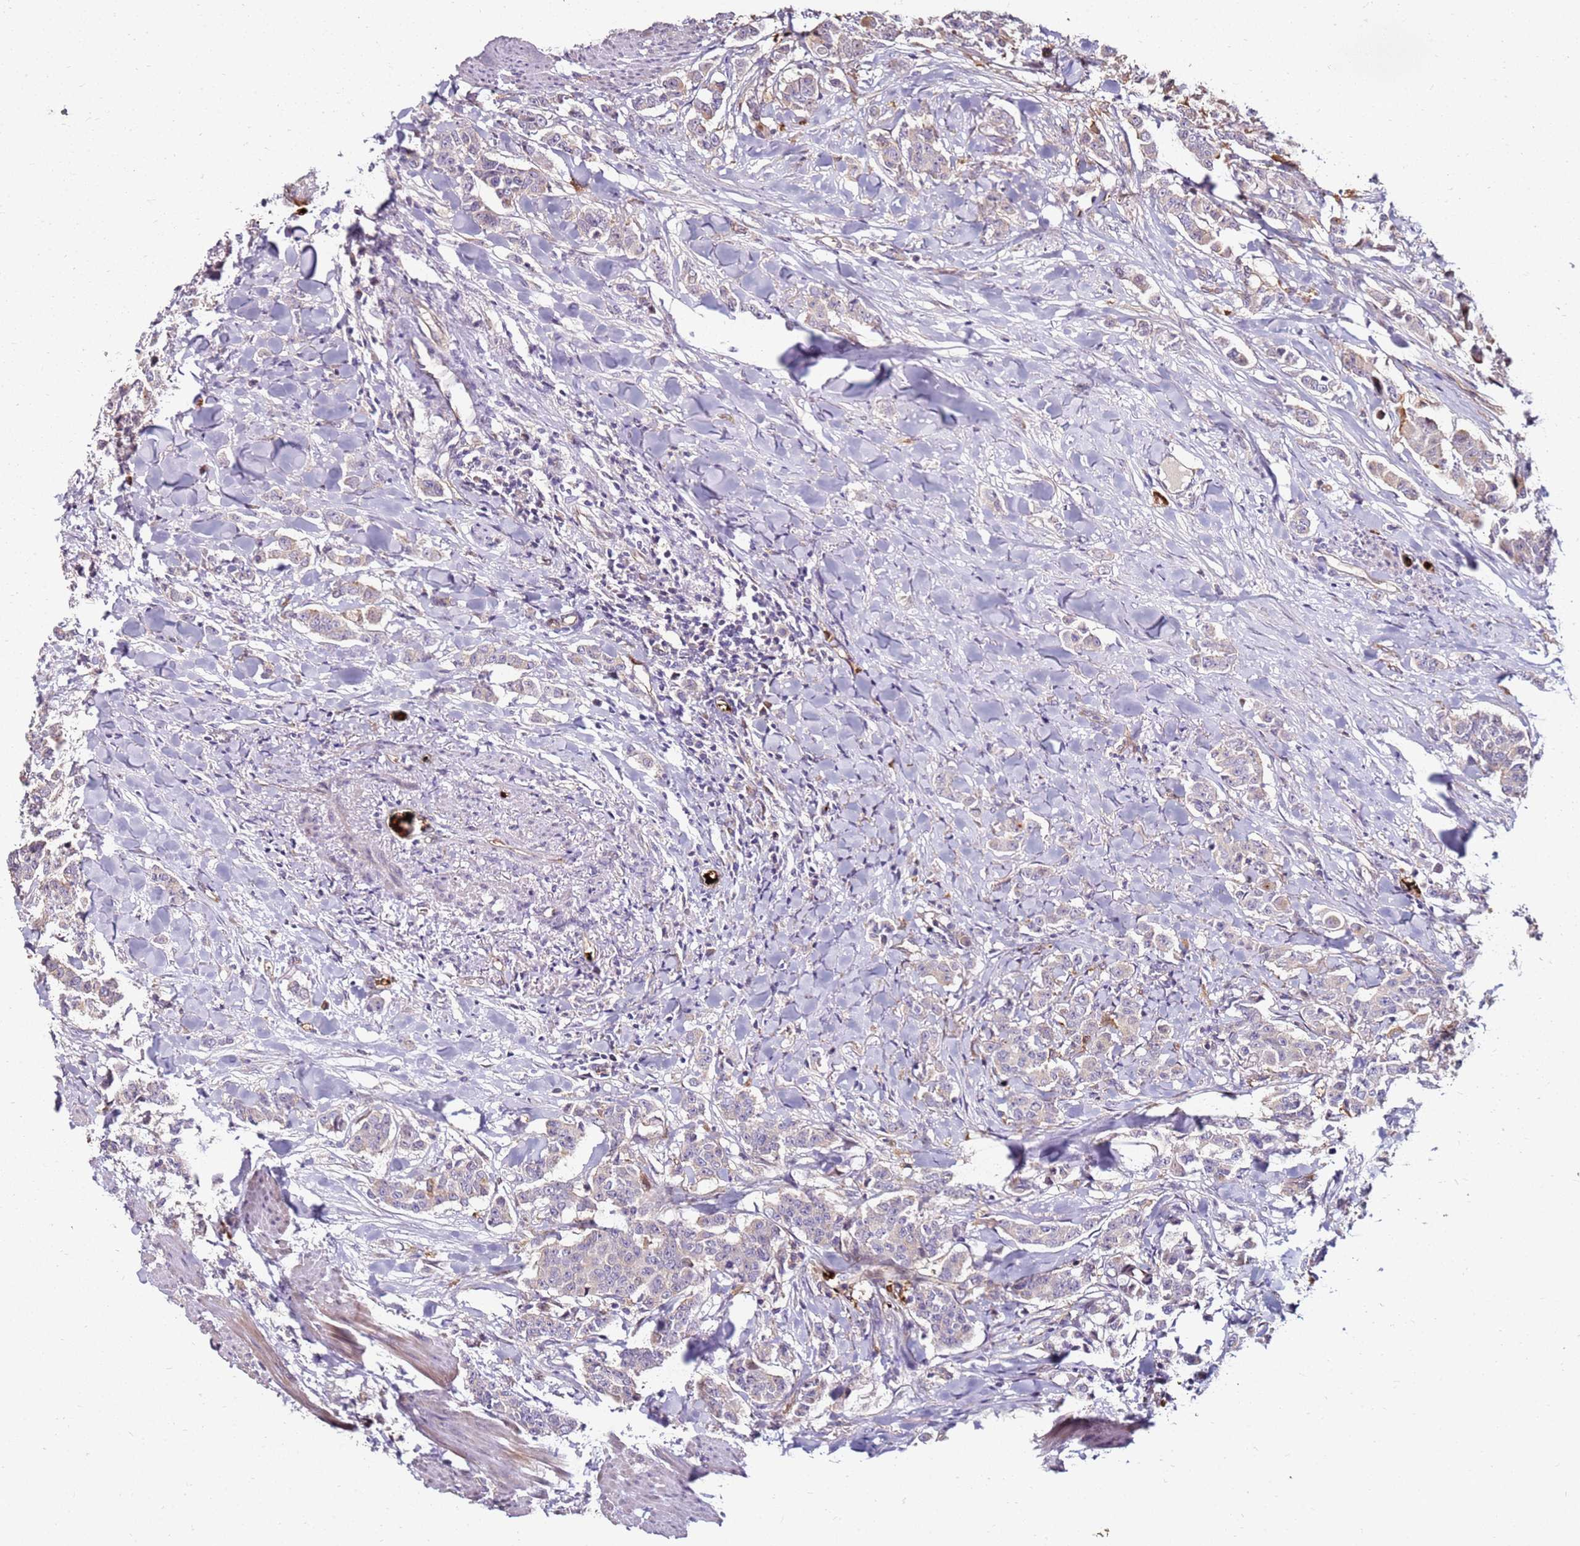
{"staining": {"intensity": "weak", "quantity": "<25%", "location": "cytoplasmic/membranous"}, "tissue": "breast cancer", "cell_type": "Tumor cells", "image_type": "cancer", "snomed": [{"axis": "morphology", "description": "Duct carcinoma"}, {"axis": "topography", "description": "Breast"}], "caption": "Protein analysis of breast cancer (invasive ductal carcinoma) reveals no significant staining in tumor cells.", "gene": "RNF11", "patient": {"sex": "female", "age": 40}}